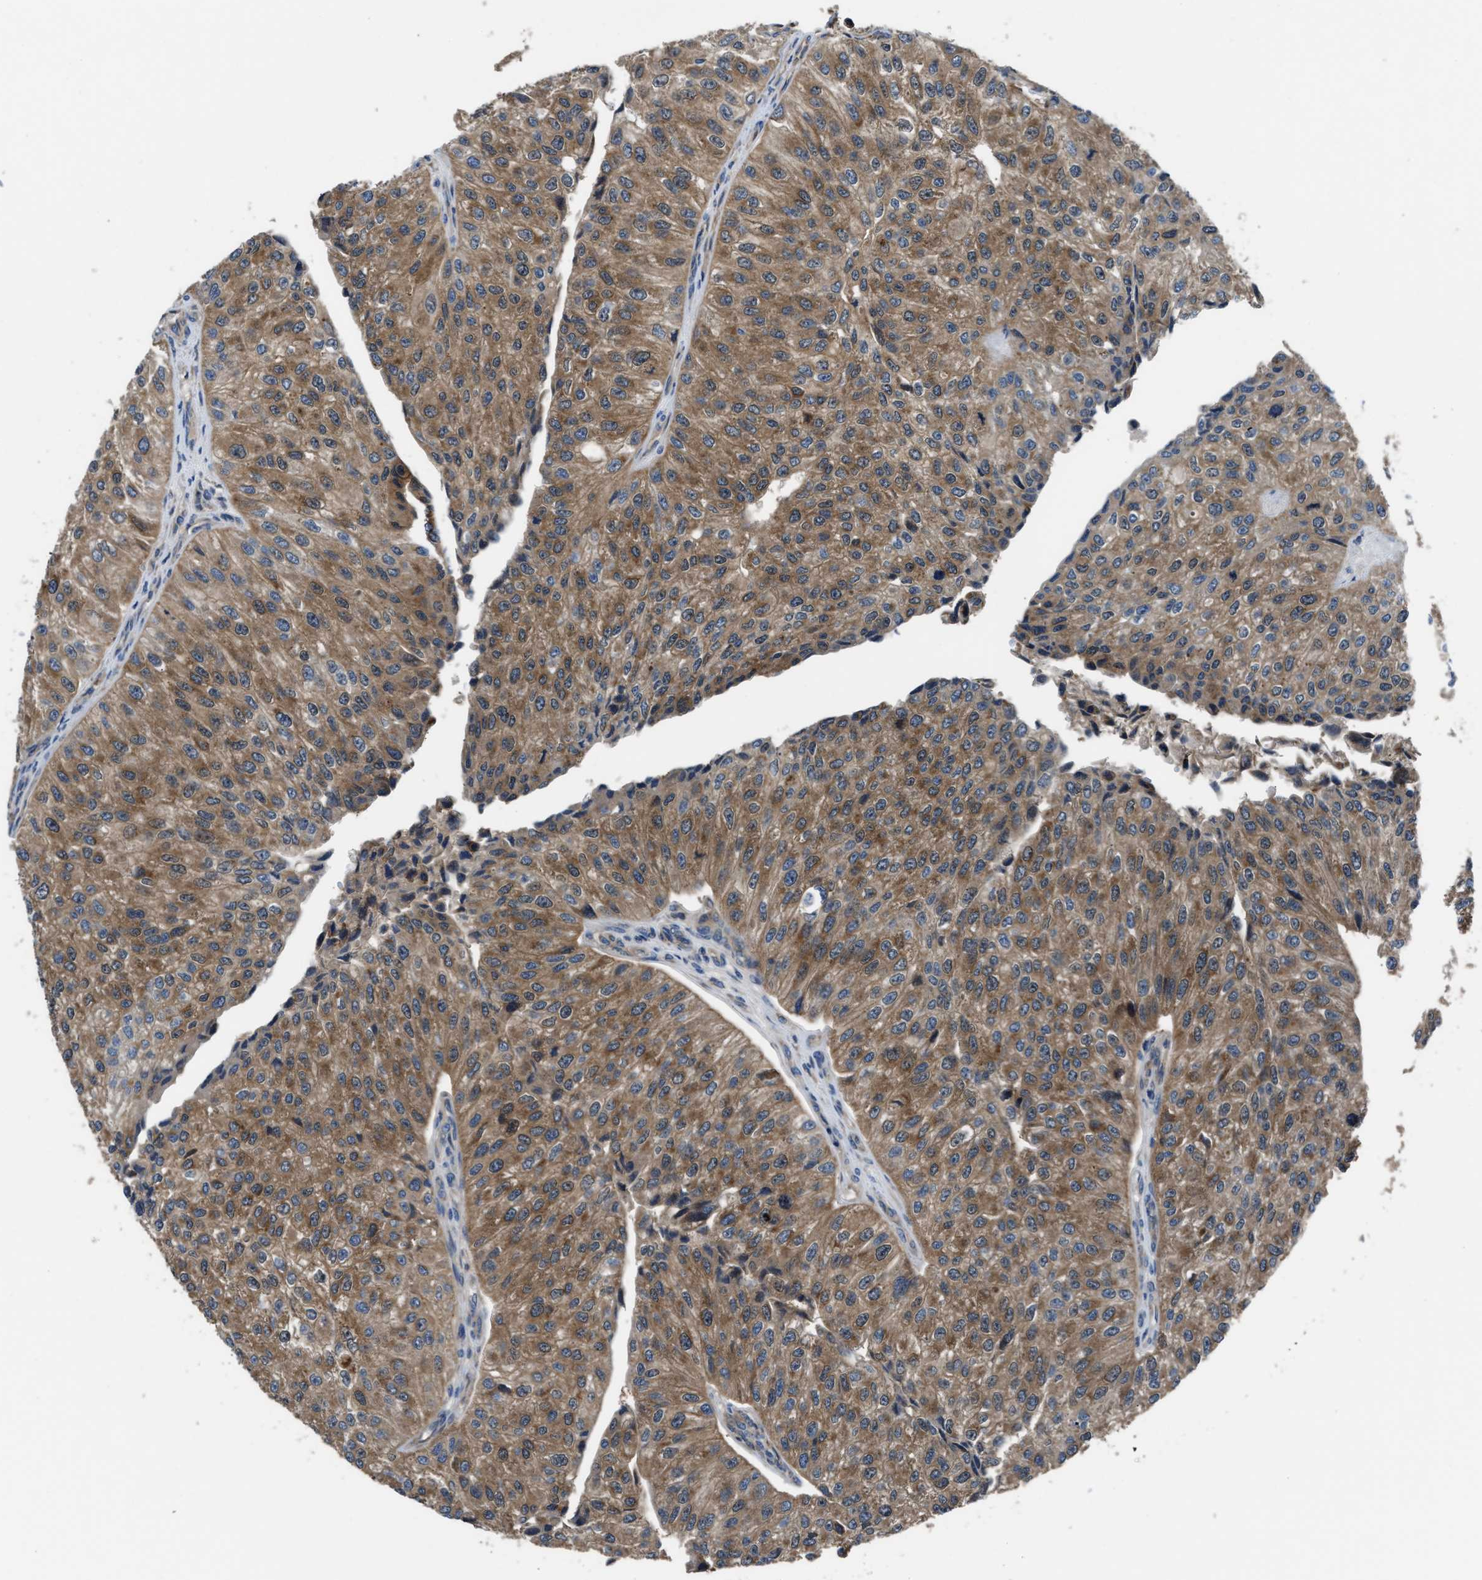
{"staining": {"intensity": "moderate", "quantity": ">75%", "location": "cytoplasmic/membranous"}, "tissue": "urothelial cancer", "cell_type": "Tumor cells", "image_type": "cancer", "snomed": [{"axis": "morphology", "description": "Urothelial carcinoma, High grade"}, {"axis": "topography", "description": "Kidney"}, {"axis": "topography", "description": "Urinary bladder"}], "caption": "Urothelial carcinoma (high-grade) tissue shows moderate cytoplasmic/membranous positivity in approximately >75% of tumor cells", "gene": "PPA1", "patient": {"sex": "male", "age": 77}}